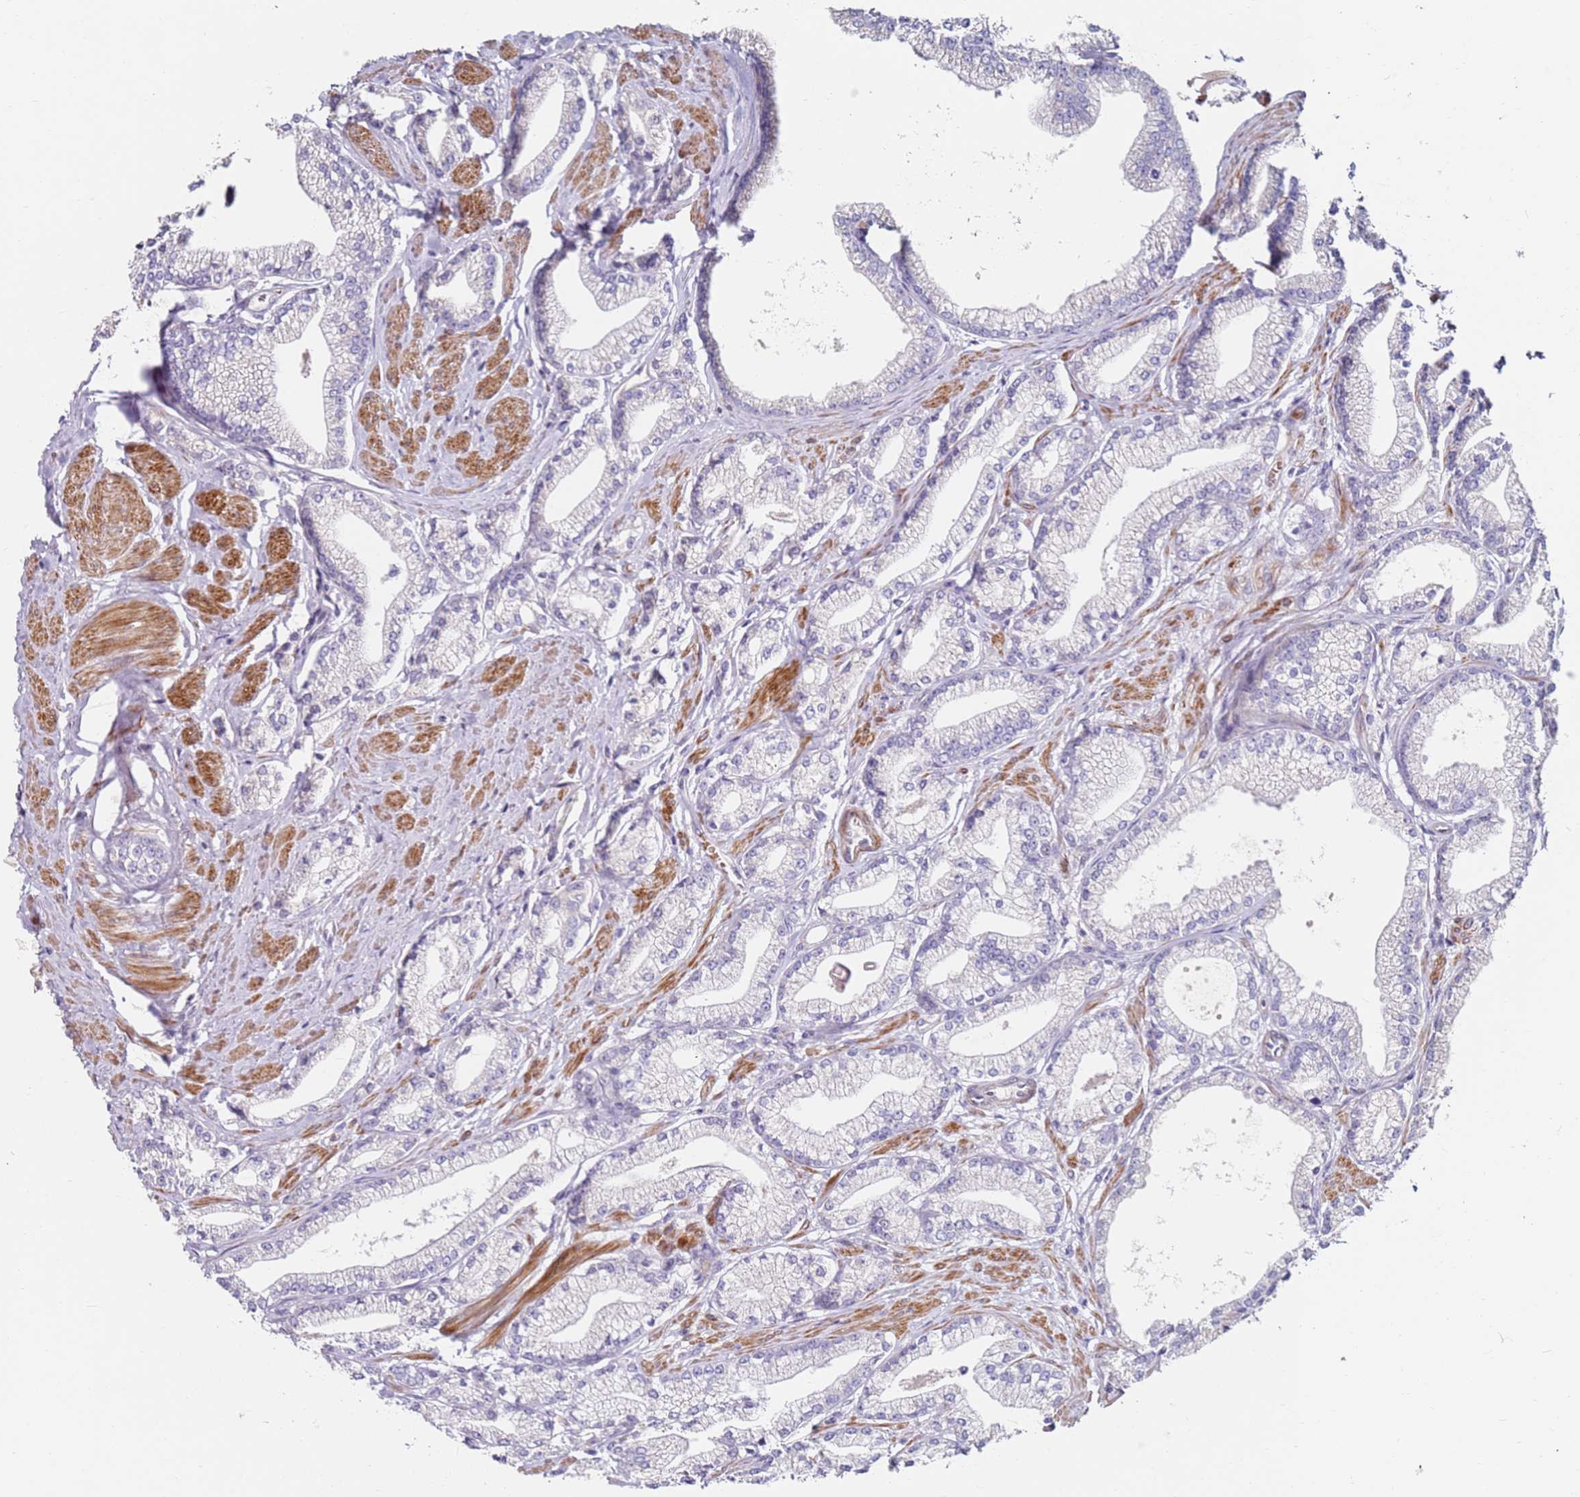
{"staining": {"intensity": "negative", "quantity": "none", "location": "none"}, "tissue": "prostate cancer", "cell_type": "Tumor cells", "image_type": "cancer", "snomed": [{"axis": "morphology", "description": "Adenocarcinoma, High grade"}, {"axis": "topography", "description": "Prostate"}], "caption": "Tumor cells are negative for protein expression in human prostate cancer. (DAB (3,3'-diaminobenzidine) immunohistochemistry visualized using brightfield microscopy, high magnification).", "gene": "RARS2", "patient": {"sex": "male", "age": 67}}